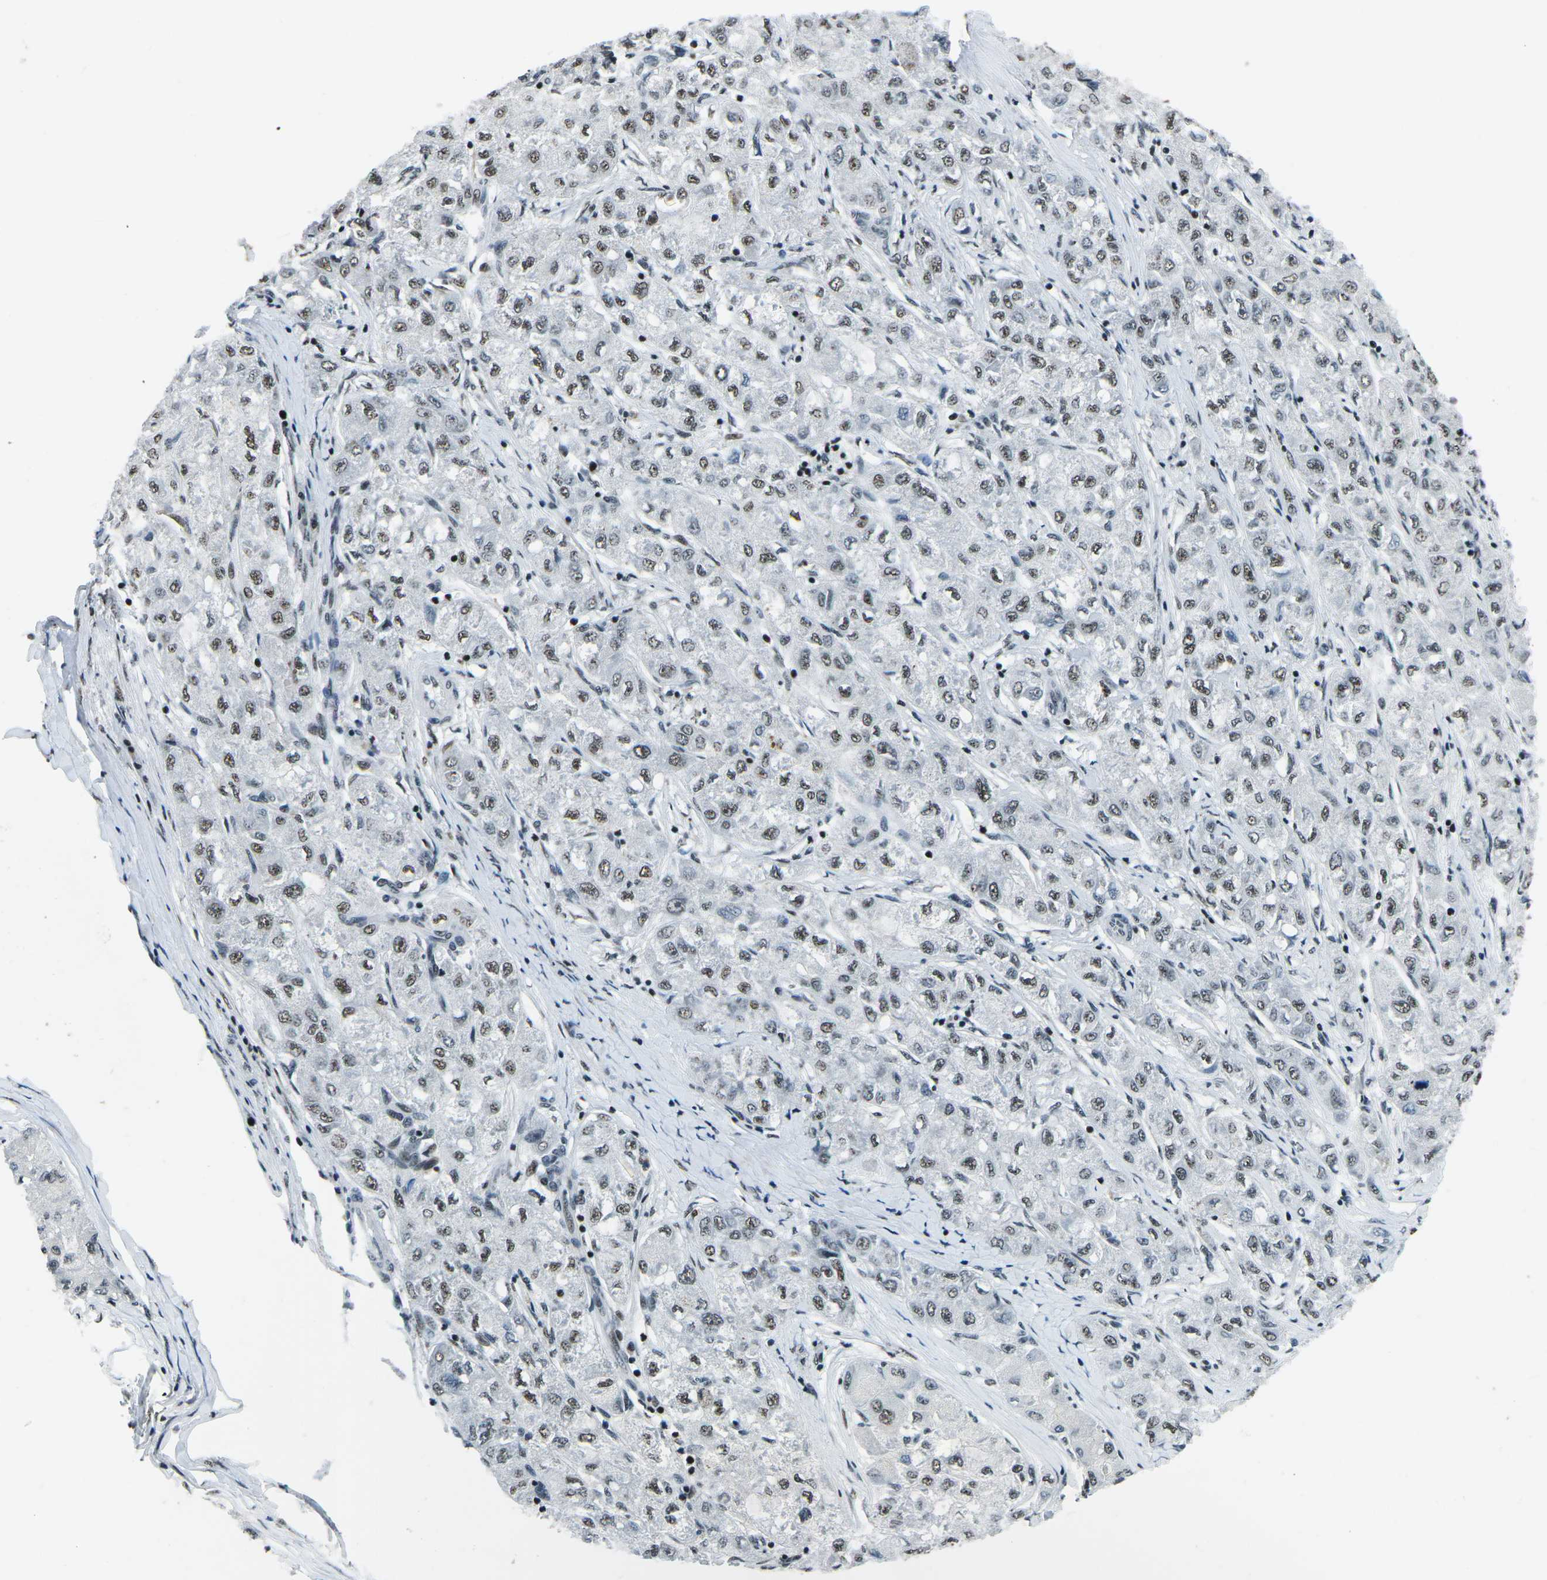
{"staining": {"intensity": "weak", "quantity": ">75%", "location": "nuclear"}, "tissue": "liver cancer", "cell_type": "Tumor cells", "image_type": "cancer", "snomed": [{"axis": "morphology", "description": "Carcinoma, Hepatocellular, NOS"}, {"axis": "topography", "description": "Liver"}], "caption": "High-magnification brightfield microscopy of liver hepatocellular carcinoma stained with DAB (brown) and counterstained with hematoxylin (blue). tumor cells exhibit weak nuclear staining is present in approximately>75% of cells.", "gene": "RBL2", "patient": {"sex": "male", "age": 80}}